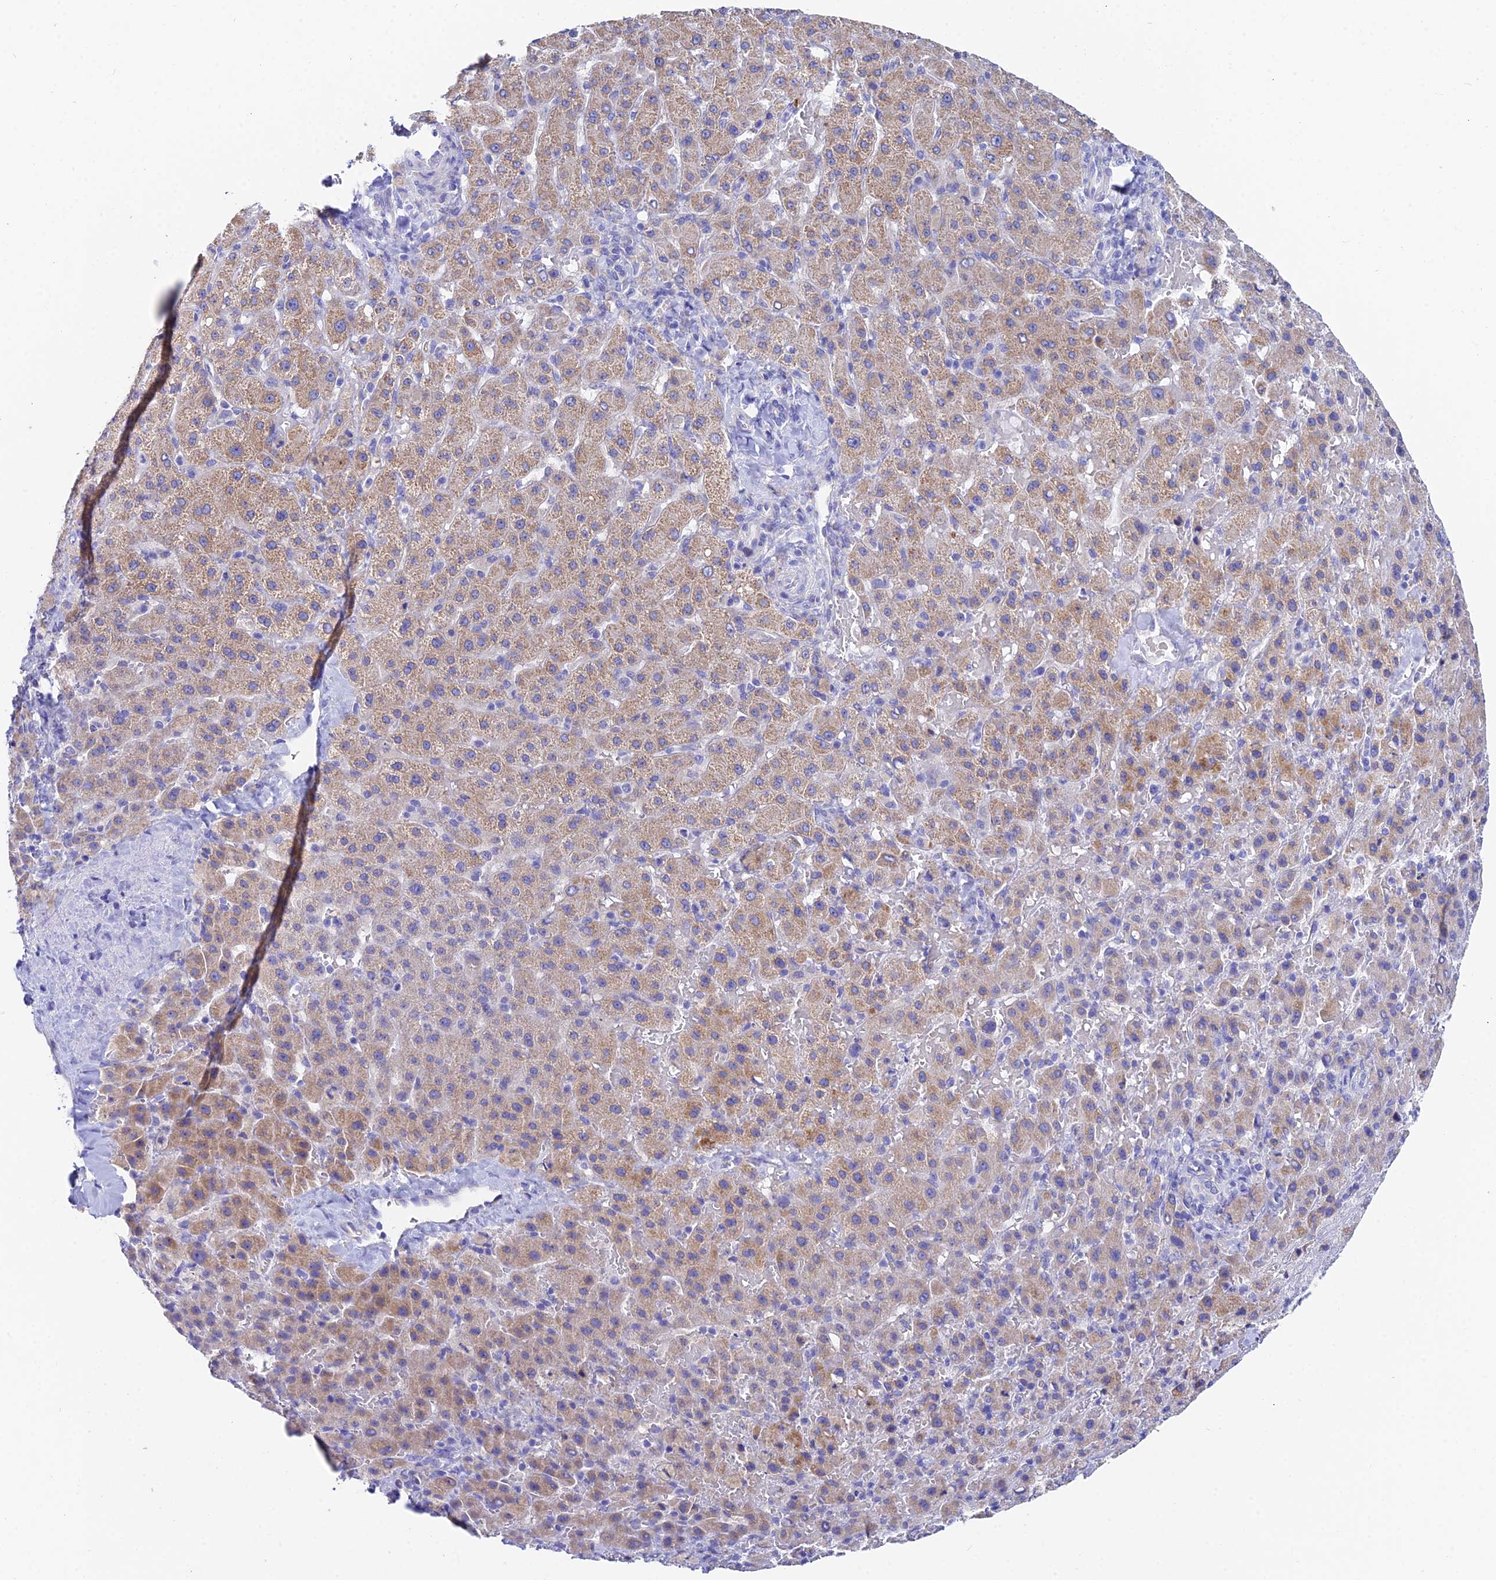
{"staining": {"intensity": "weak", "quantity": ">75%", "location": "cytoplasmic/membranous"}, "tissue": "liver cancer", "cell_type": "Tumor cells", "image_type": "cancer", "snomed": [{"axis": "morphology", "description": "Carcinoma, Hepatocellular, NOS"}, {"axis": "topography", "description": "Liver"}], "caption": "An IHC micrograph of neoplastic tissue is shown. Protein staining in brown shows weak cytoplasmic/membranous positivity in liver cancer (hepatocellular carcinoma) within tumor cells.", "gene": "CEP41", "patient": {"sex": "female", "age": 58}}